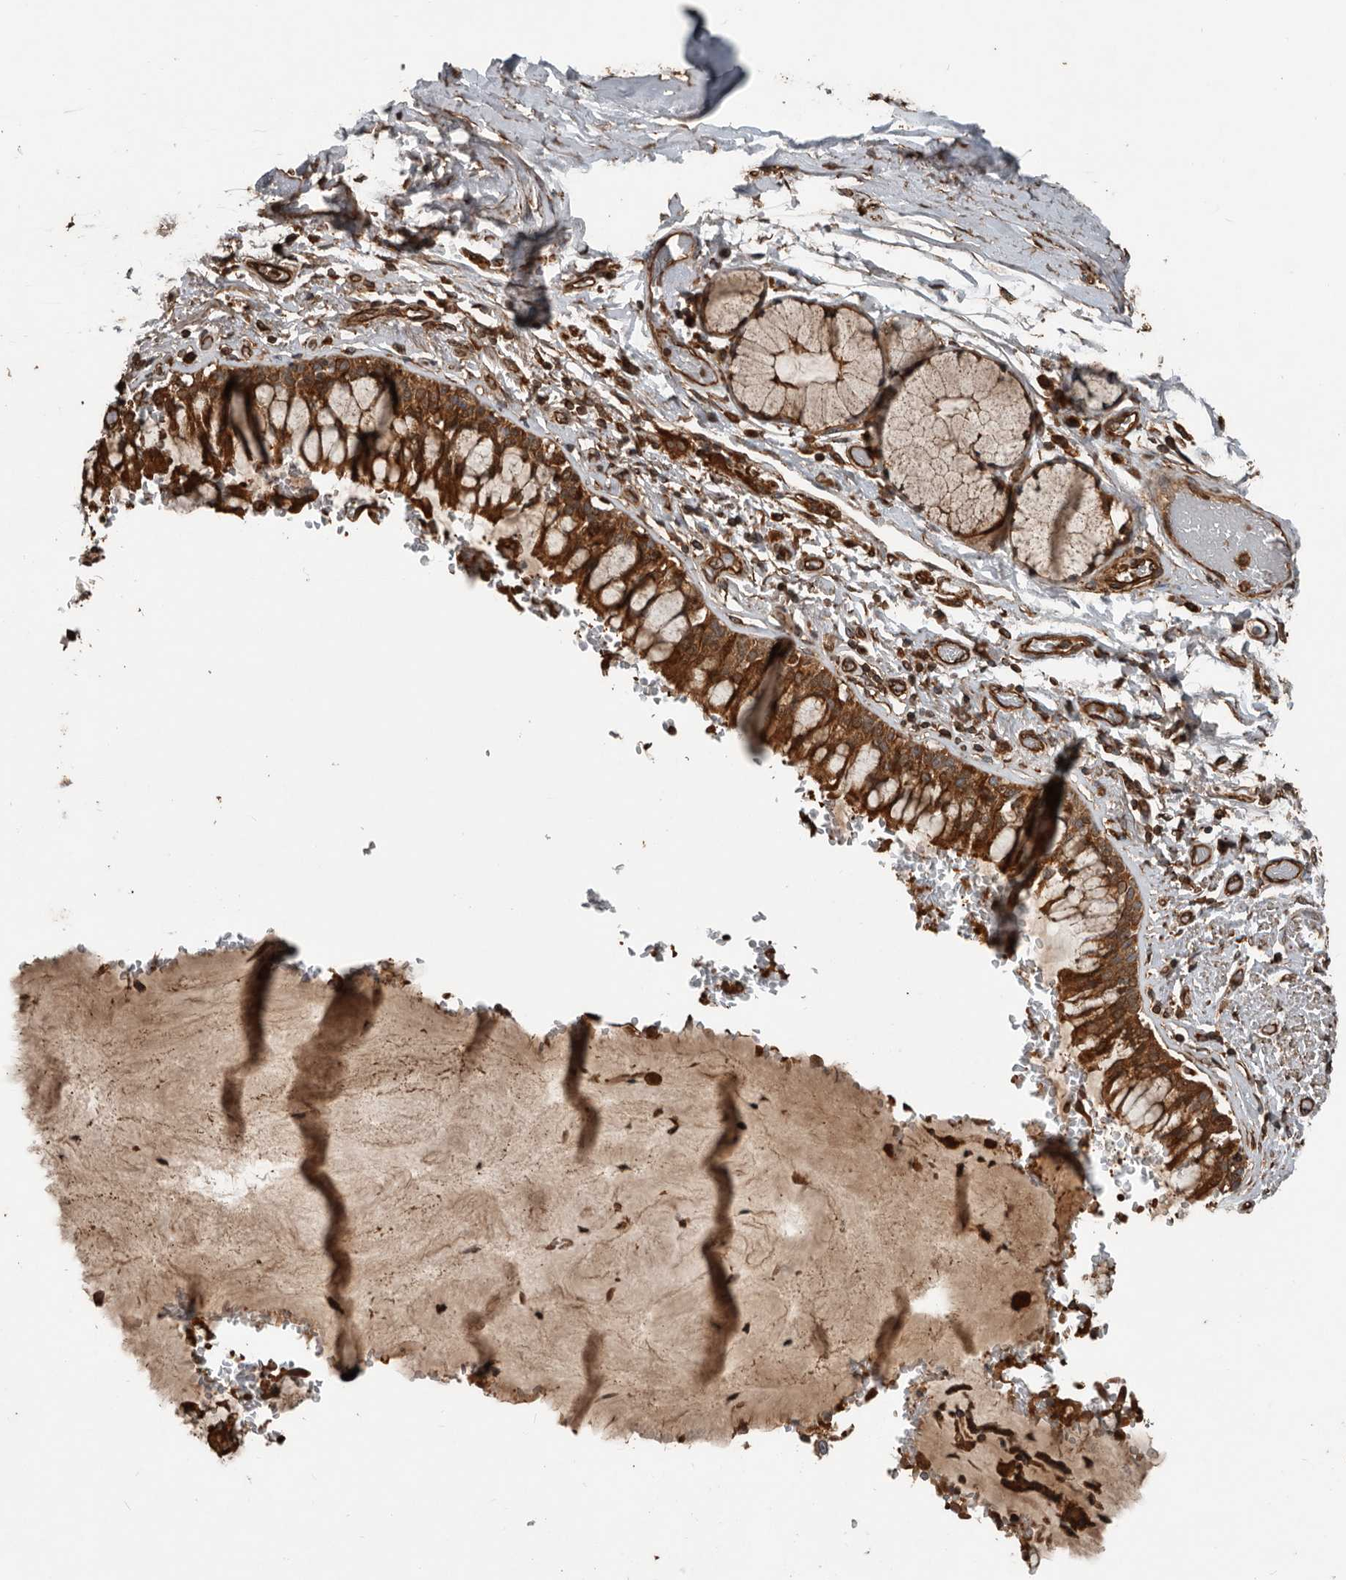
{"staining": {"intensity": "moderate", "quantity": ">75%", "location": "cytoplasmic/membranous"}, "tissue": "bronchus", "cell_type": "Respiratory epithelial cells", "image_type": "normal", "snomed": [{"axis": "morphology", "description": "Normal tissue, NOS"}, {"axis": "morphology", "description": "Inflammation, NOS"}, {"axis": "topography", "description": "Cartilage tissue"}, {"axis": "topography", "description": "Bronchus"}, {"axis": "topography", "description": "Lung"}], "caption": "Immunohistochemistry (IHC) (DAB (3,3'-diaminobenzidine)) staining of unremarkable bronchus shows moderate cytoplasmic/membranous protein staining in approximately >75% of respiratory epithelial cells.", "gene": "YOD1", "patient": {"sex": "female", "age": 64}}